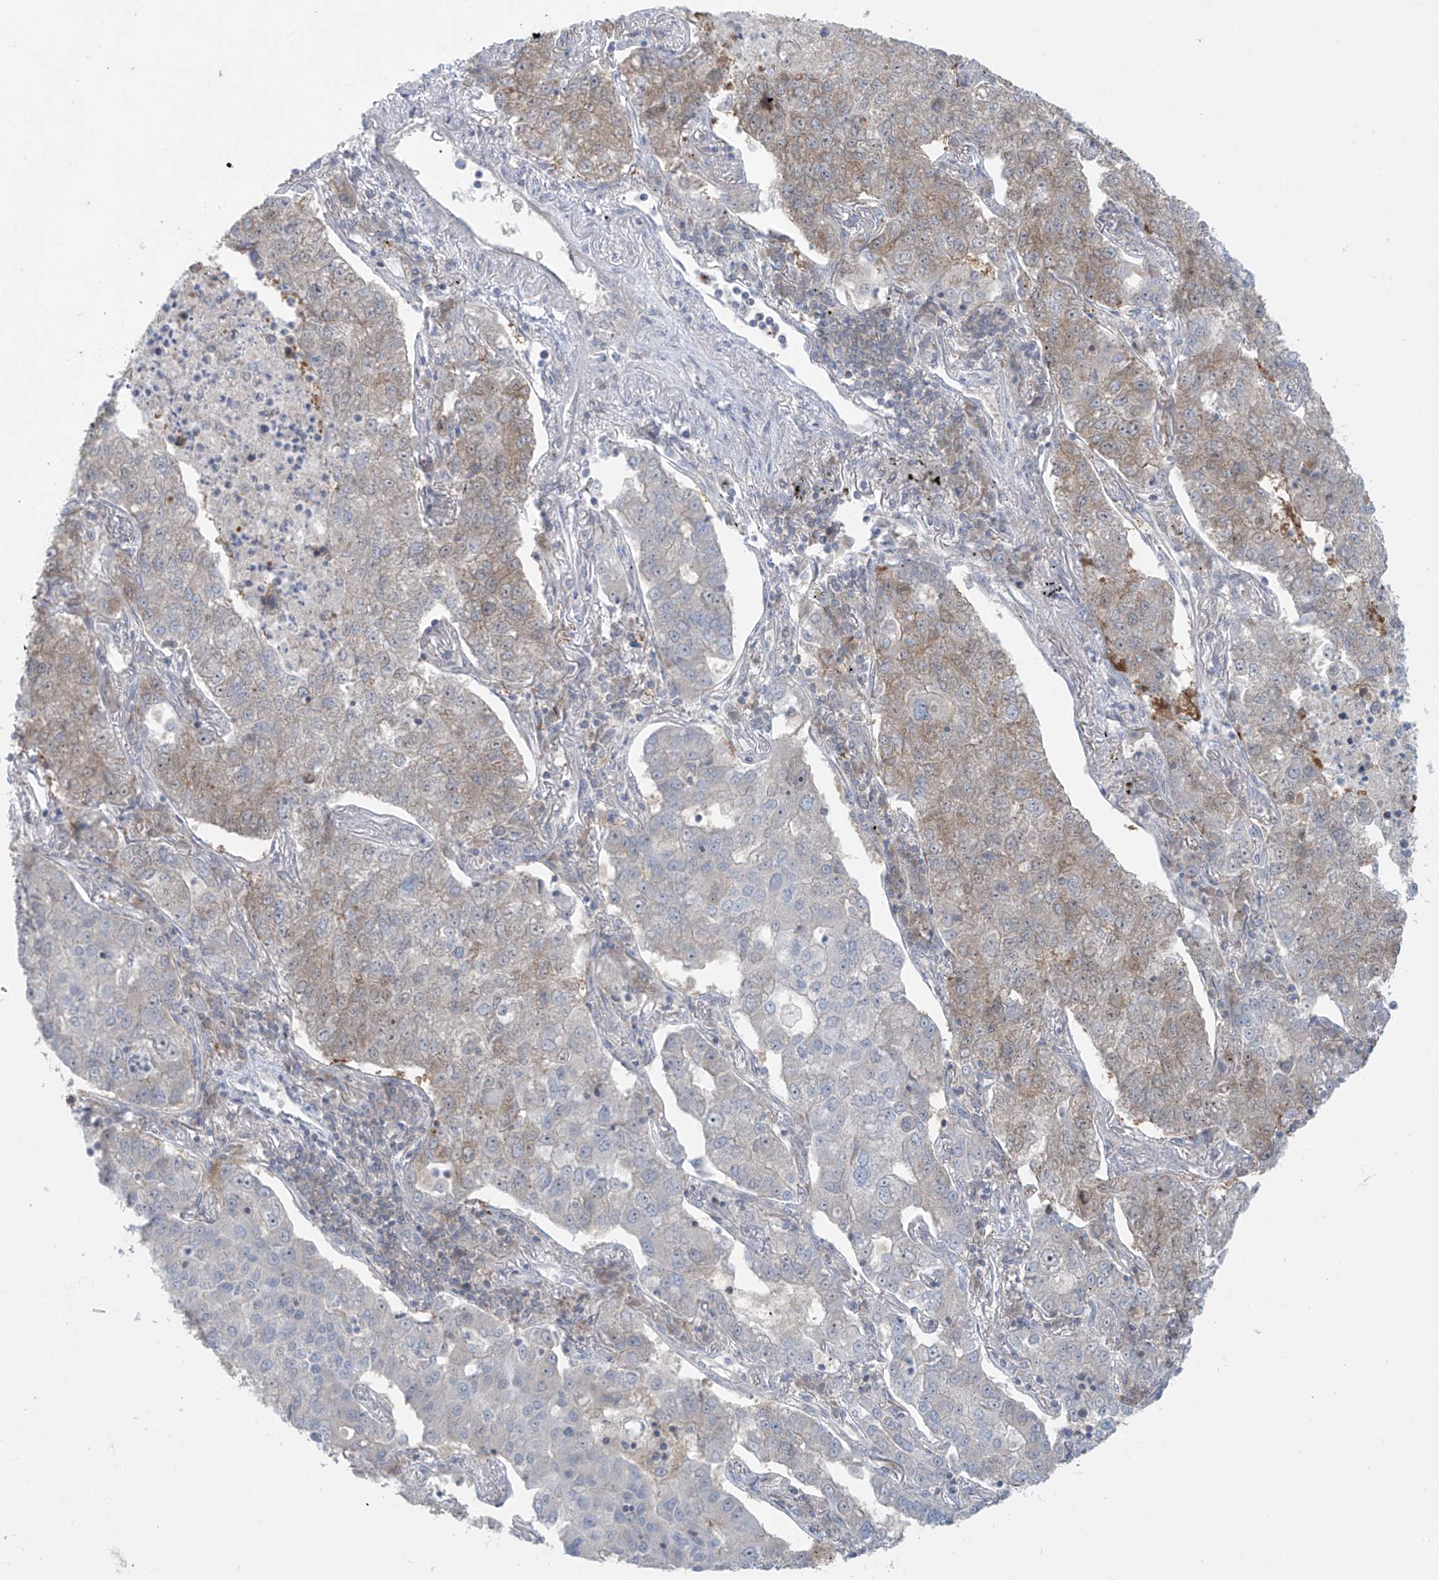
{"staining": {"intensity": "weak", "quantity": "25%-75%", "location": "cytoplasmic/membranous"}, "tissue": "lung cancer", "cell_type": "Tumor cells", "image_type": "cancer", "snomed": [{"axis": "morphology", "description": "Adenocarcinoma, NOS"}, {"axis": "topography", "description": "Lung"}], "caption": "A brown stain shows weak cytoplasmic/membranous staining of a protein in human lung cancer tumor cells.", "gene": "PPAT", "patient": {"sex": "male", "age": 49}}